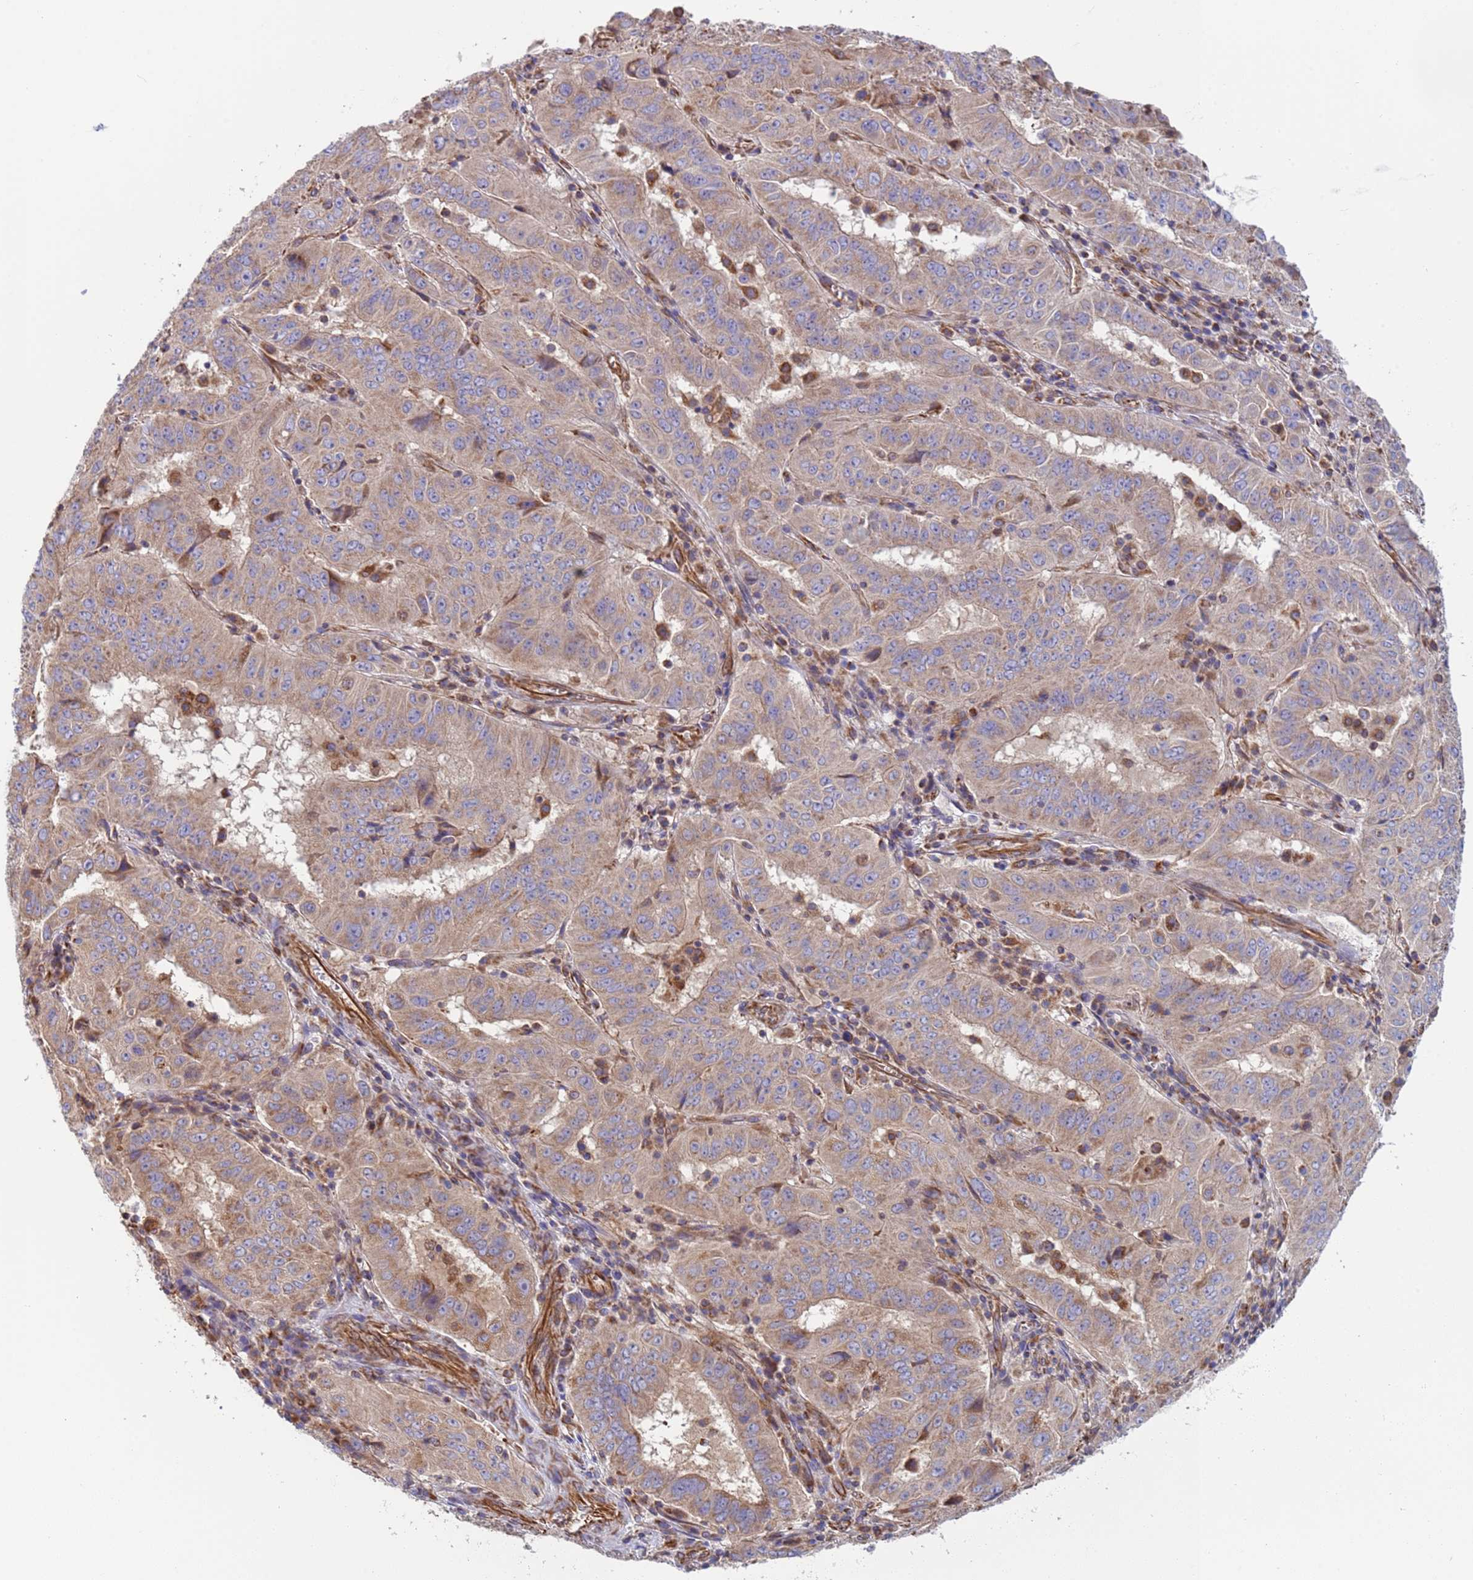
{"staining": {"intensity": "weak", "quantity": ">75%", "location": "cytoplasmic/membranous"}, "tissue": "pancreatic cancer", "cell_type": "Tumor cells", "image_type": "cancer", "snomed": [{"axis": "morphology", "description": "Adenocarcinoma, NOS"}, {"axis": "topography", "description": "Pancreas"}], "caption": "Approximately >75% of tumor cells in human adenocarcinoma (pancreatic) exhibit weak cytoplasmic/membranous protein expression as visualized by brown immunohistochemical staining.", "gene": "NUDT12", "patient": {"sex": "male", "age": 63}}